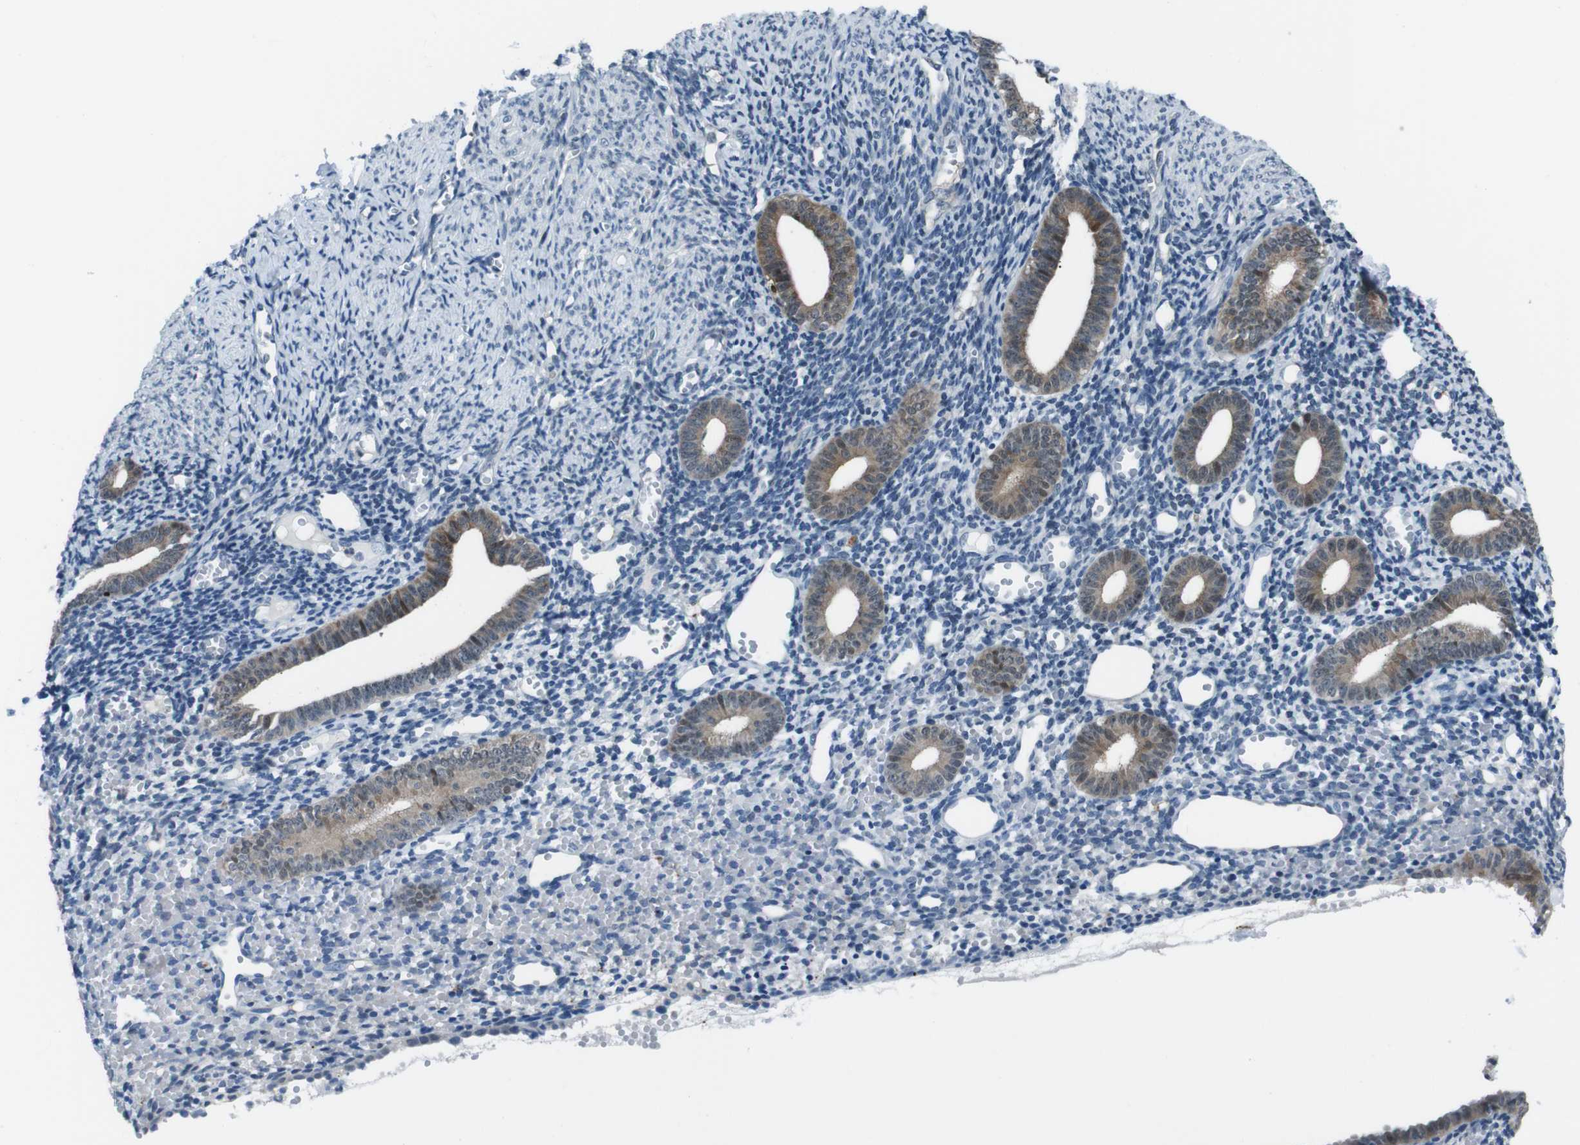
{"staining": {"intensity": "negative", "quantity": "none", "location": "none"}, "tissue": "endometrium", "cell_type": "Cells in endometrial stroma", "image_type": "normal", "snomed": [{"axis": "morphology", "description": "Normal tissue, NOS"}, {"axis": "topography", "description": "Endometrium"}], "caption": "An image of endometrium stained for a protein demonstrates no brown staining in cells in endometrial stroma.", "gene": "LRP5", "patient": {"sex": "female", "age": 50}}